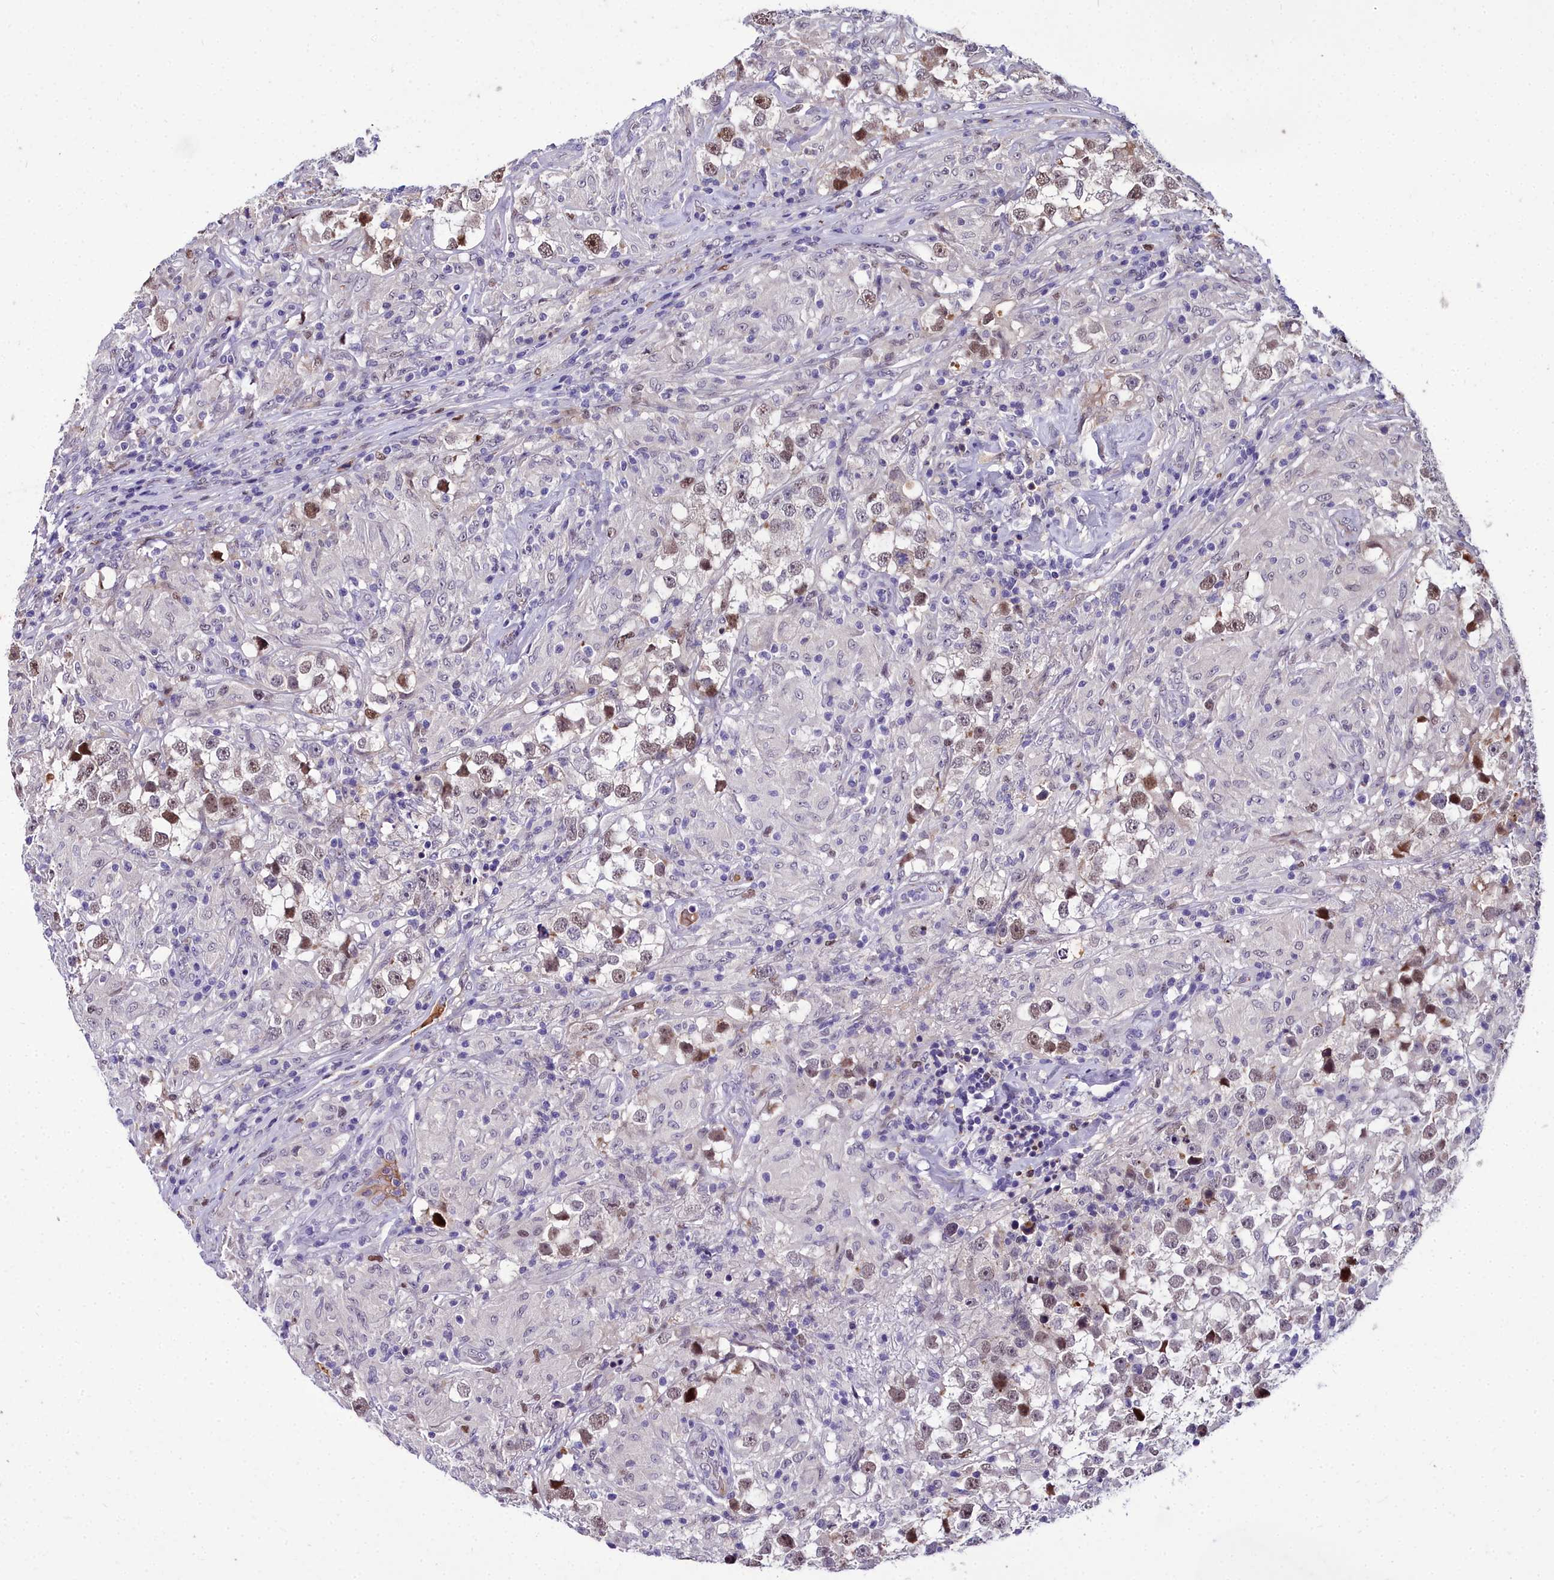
{"staining": {"intensity": "moderate", "quantity": "25%-75%", "location": "nuclear"}, "tissue": "testis cancer", "cell_type": "Tumor cells", "image_type": "cancer", "snomed": [{"axis": "morphology", "description": "Seminoma, NOS"}, {"axis": "topography", "description": "Testis"}], "caption": "Immunohistochemical staining of human testis cancer displays medium levels of moderate nuclear staining in approximately 25%-75% of tumor cells.", "gene": "TRIML2", "patient": {"sex": "male", "age": 46}}